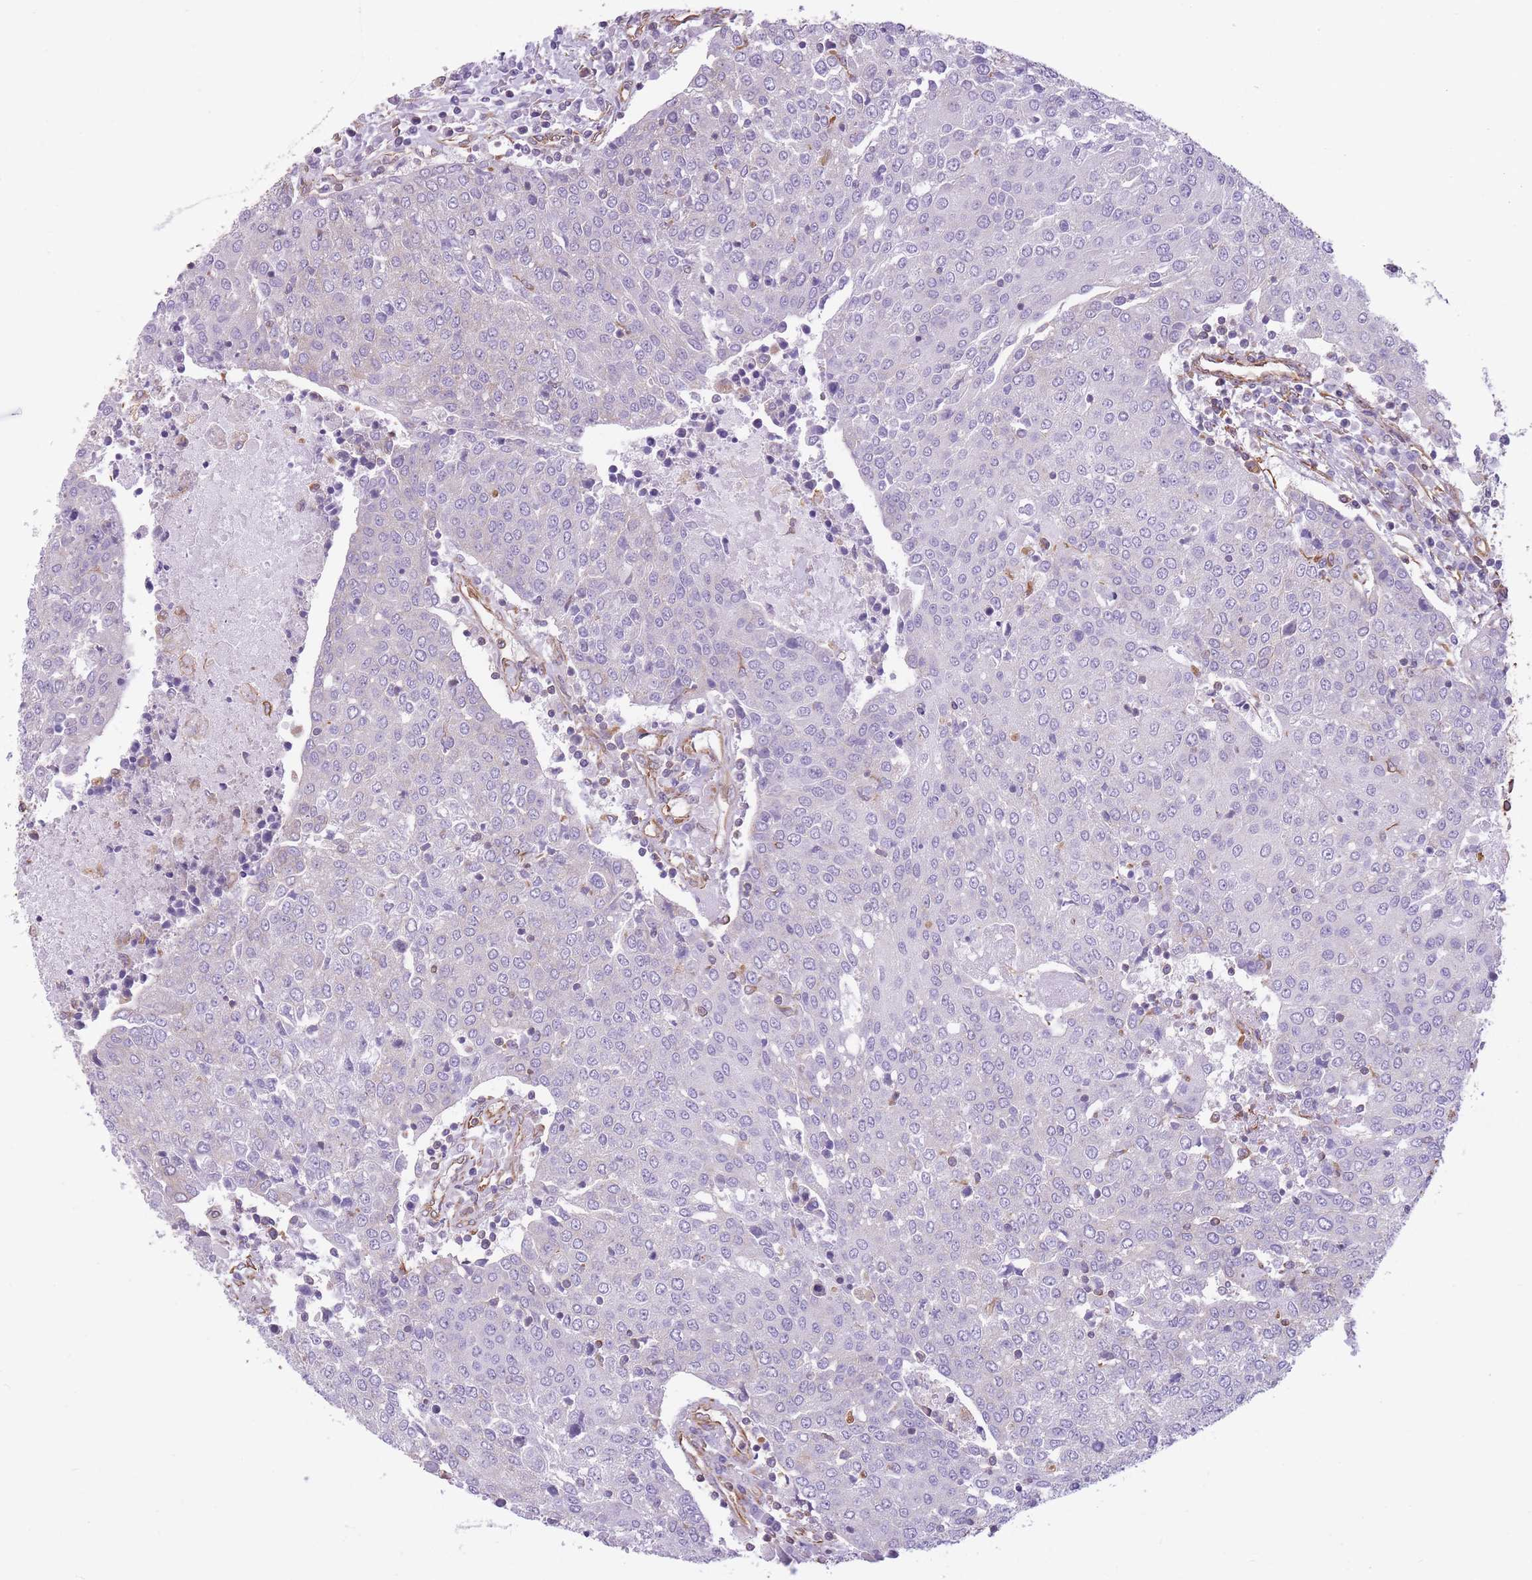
{"staining": {"intensity": "negative", "quantity": "none", "location": "none"}, "tissue": "urothelial cancer", "cell_type": "Tumor cells", "image_type": "cancer", "snomed": [{"axis": "morphology", "description": "Urothelial carcinoma, High grade"}, {"axis": "topography", "description": "Urinary bladder"}], "caption": "Histopathology image shows no protein expression in tumor cells of urothelial carcinoma (high-grade) tissue.", "gene": "ADD1", "patient": {"sex": "female", "age": 85}}